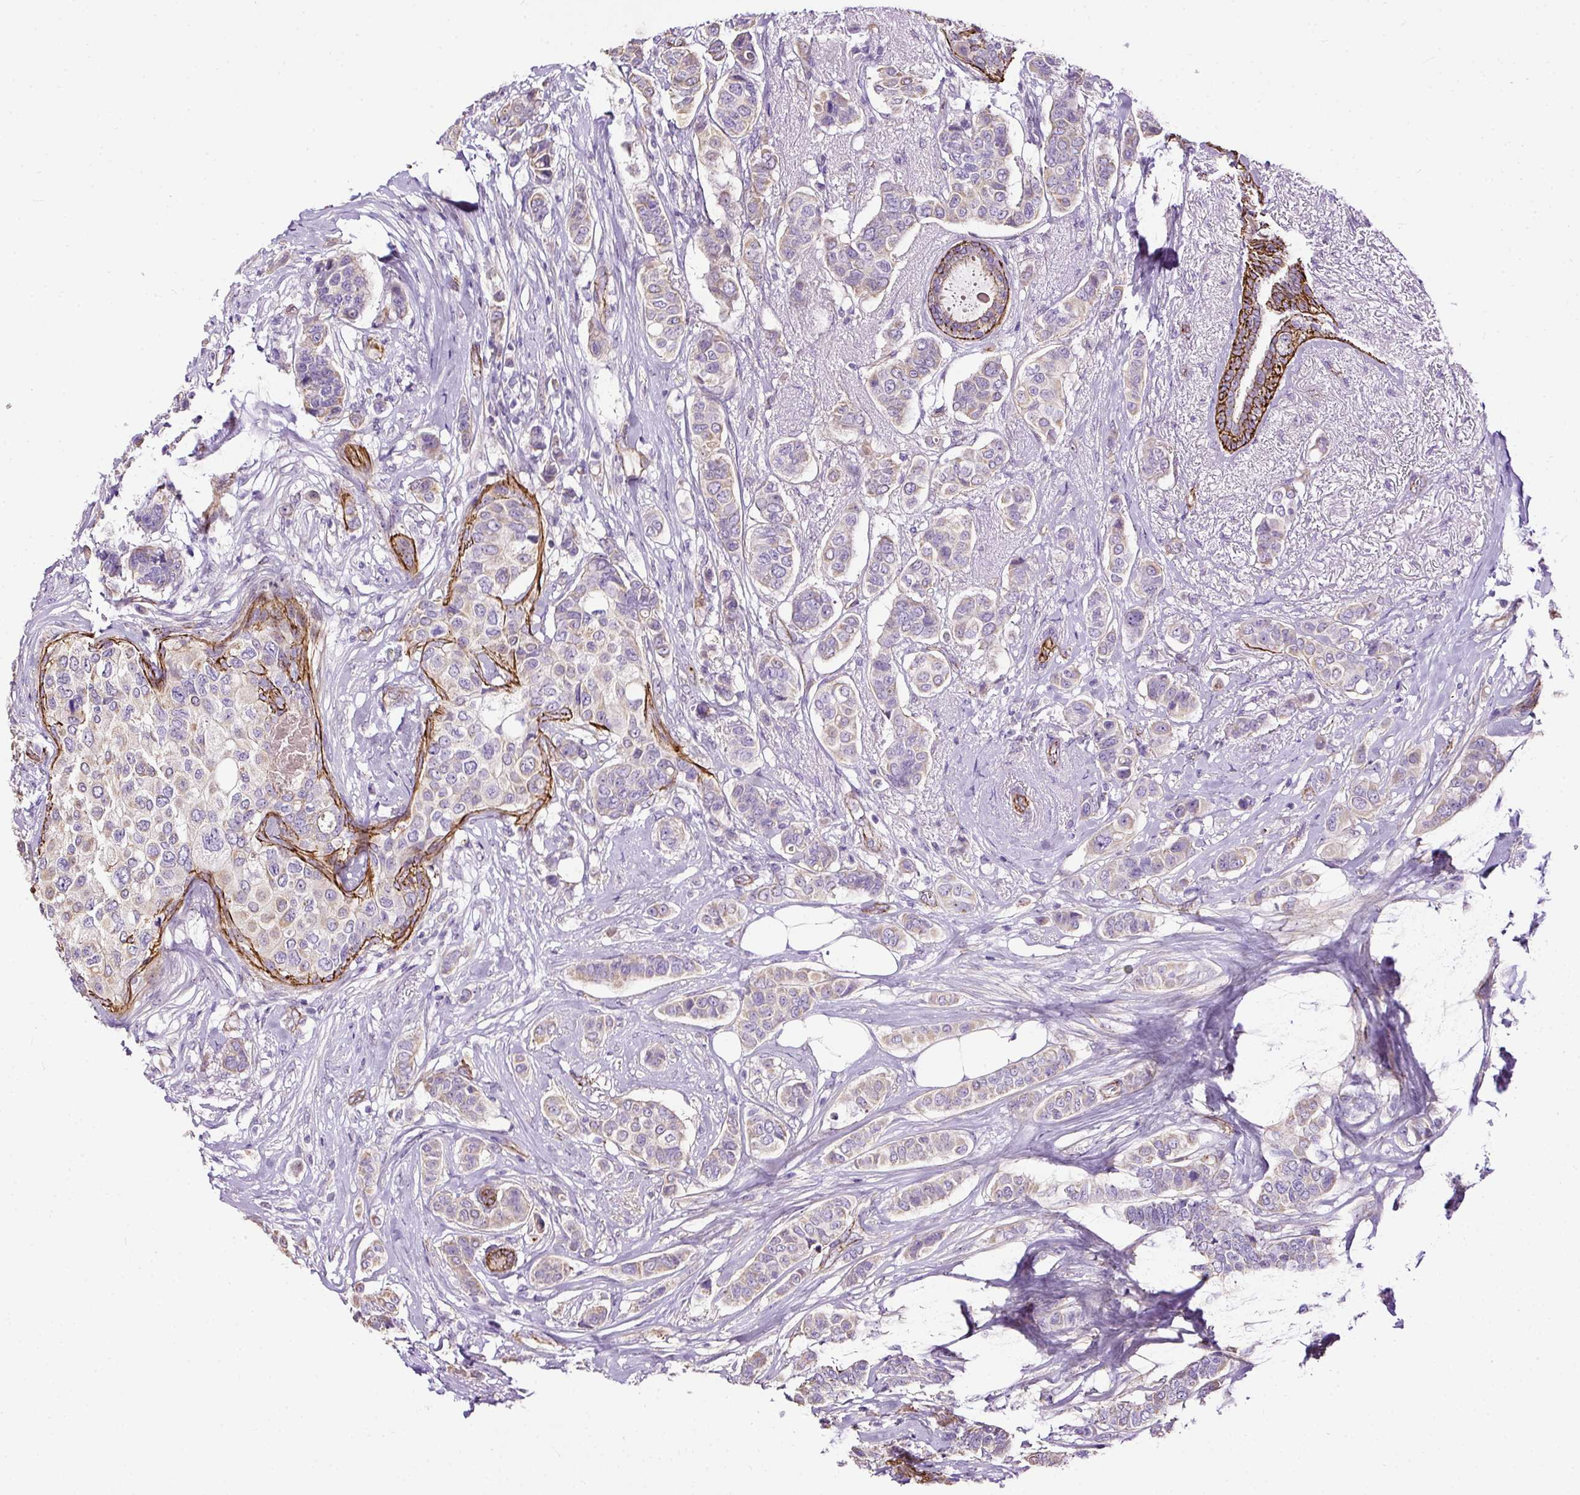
{"staining": {"intensity": "negative", "quantity": "none", "location": "none"}, "tissue": "breast cancer", "cell_type": "Tumor cells", "image_type": "cancer", "snomed": [{"axis": "morphology", "description": "Lobular carcinoma"}, {"axis": "topography", "description": "Breast"}], "caption": "DAB immunohistochemical staining of human lobular carcinoma (breast) displays no significant positivity in tumor cells.", "gene": "MAGEB16", "patient": {"sex": "female", "age": 51}}